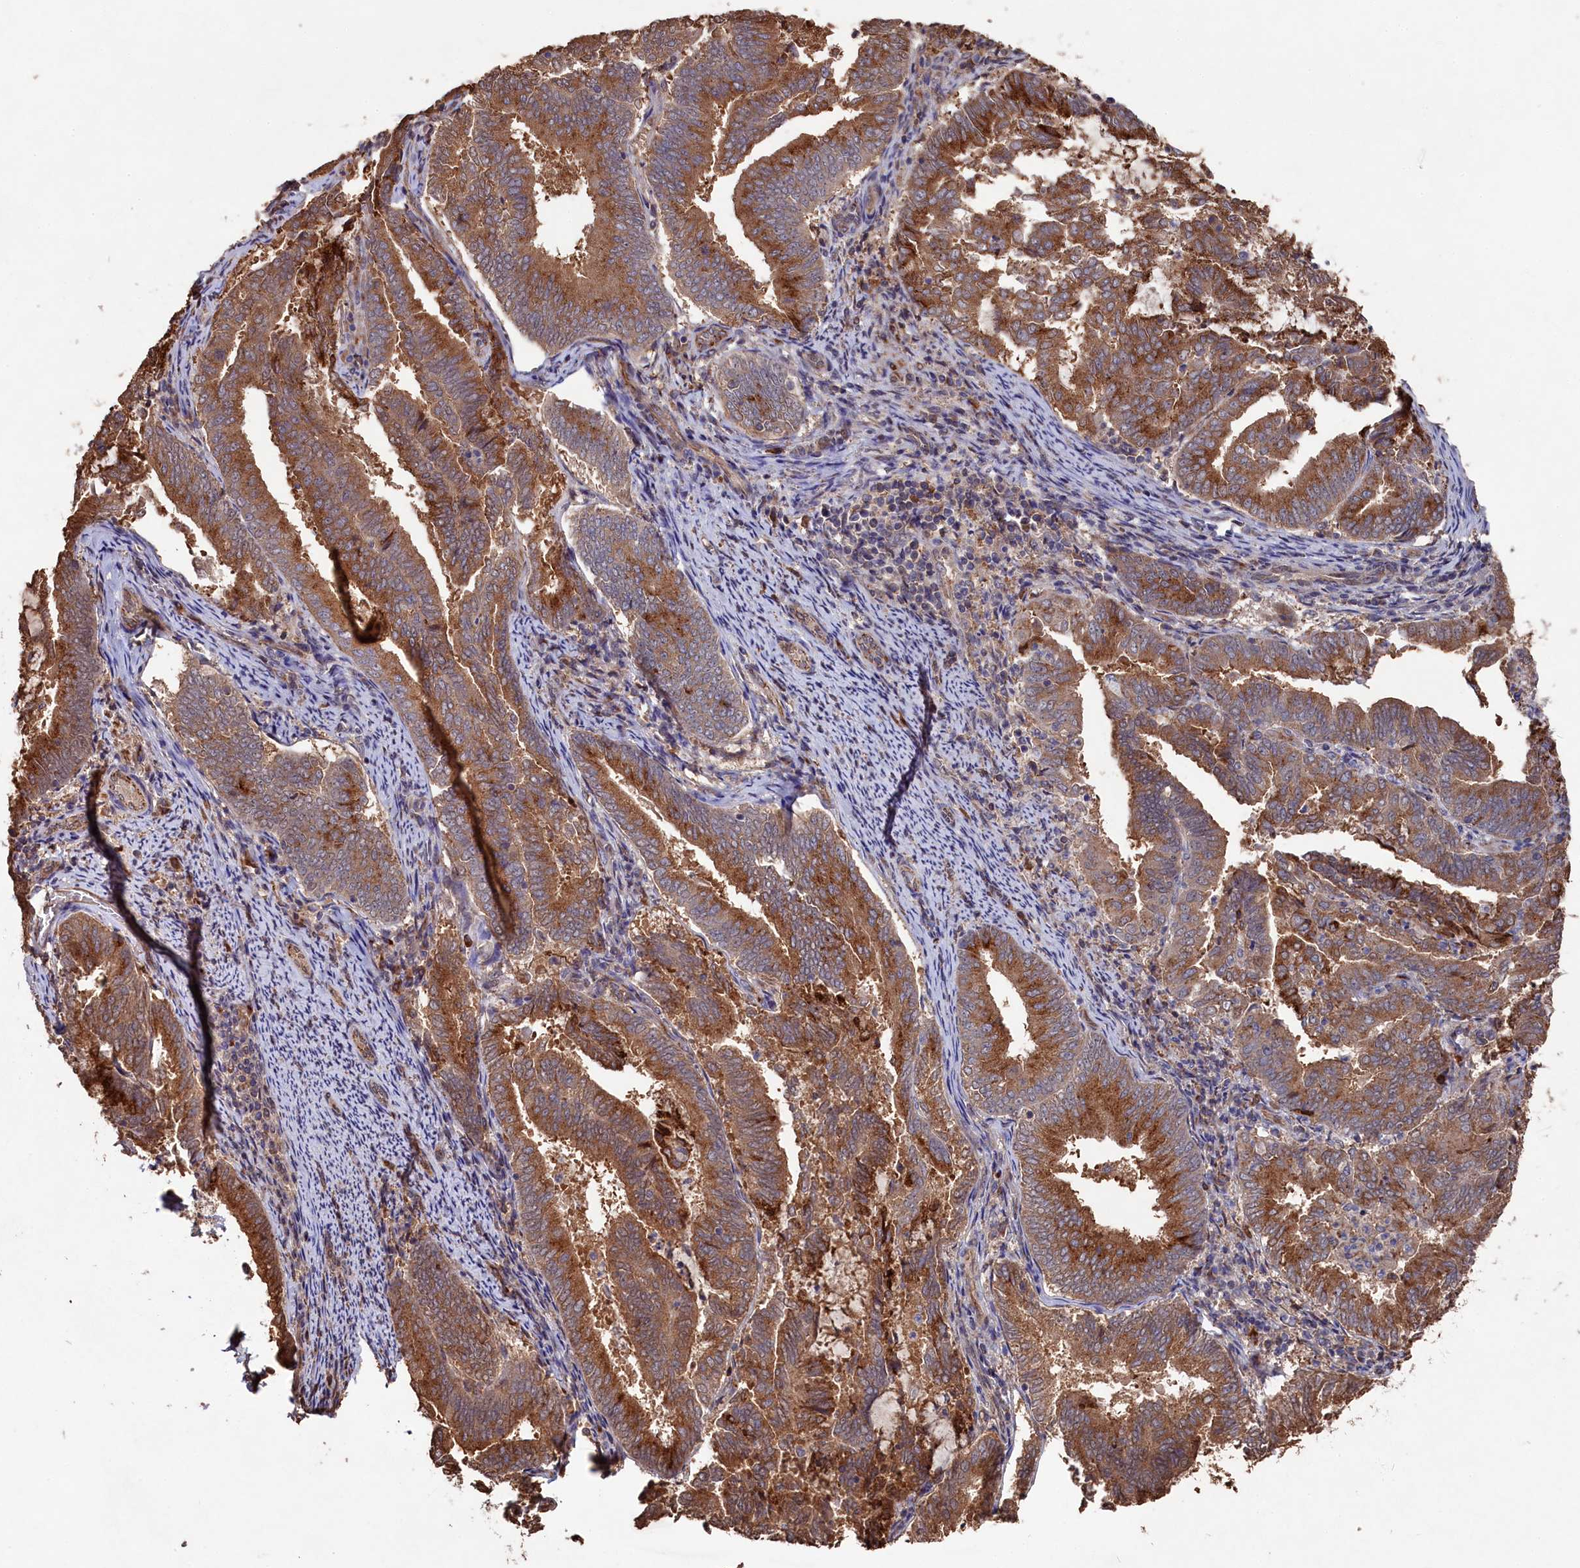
{"staining": {"intensity": "moderate", "quantity": ">75%", "location": "cytoplasmic/membranous"}, "tissue": "endometrial cancer", "cell_type": "Tumor cells", "image_type": "cancer", "snomed": [{"axis": "morphology", "description": "Adenocarcinoma, NOS"}, {"axis": "topography", "description": "Endometrium"}], "caption": "There is medium levels of moderate cytoplasmic/membranous positivity in tumor cells of endometrial adenocarcinoma, as demonstrated by immunohistochemical staining (brown color).", "gene": "NAA60", "patient": {"sex": "female", "age": 80}}